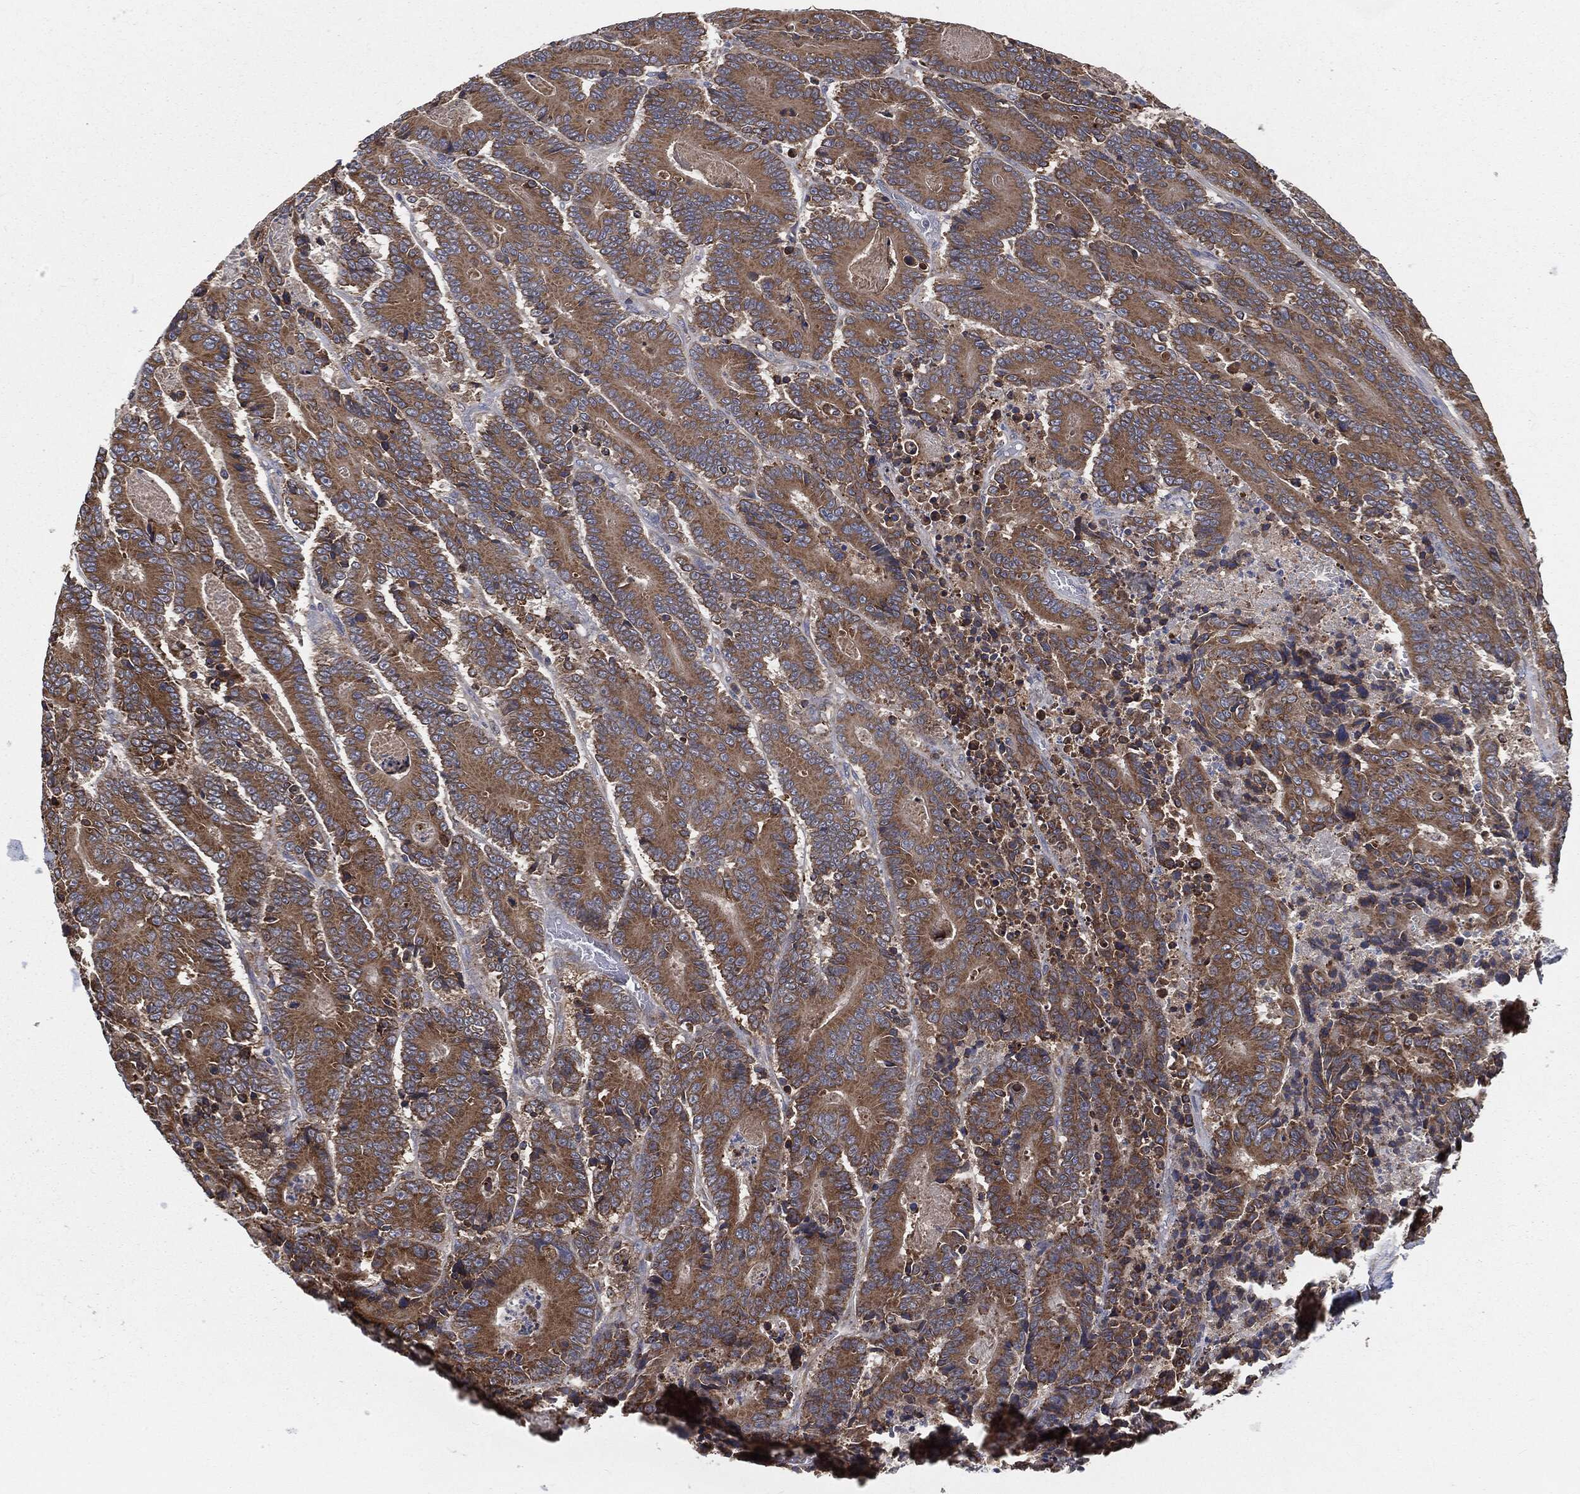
{"staining": {"intensity": "moderate", "quantity": ">75%", "location": "cytoplasmic/membranous"}, "tissue": "colorectal cancer", "cell_type": "Tumor cells", "image_type": "cancer", "snomed": [{"axis": "morphology", "description": "Adenocarcinoma, NOS"}, {"axis": "topography", "description": "Colon"}], "caption": "Colorectal cancer tissue exhibits moderate cytoplasmic/membranous staining in about >75% of tumor cells, visualized by immunohistochemistry.", "gene": "PRDX4", "patient": {"sex": "male", "age": 83}}